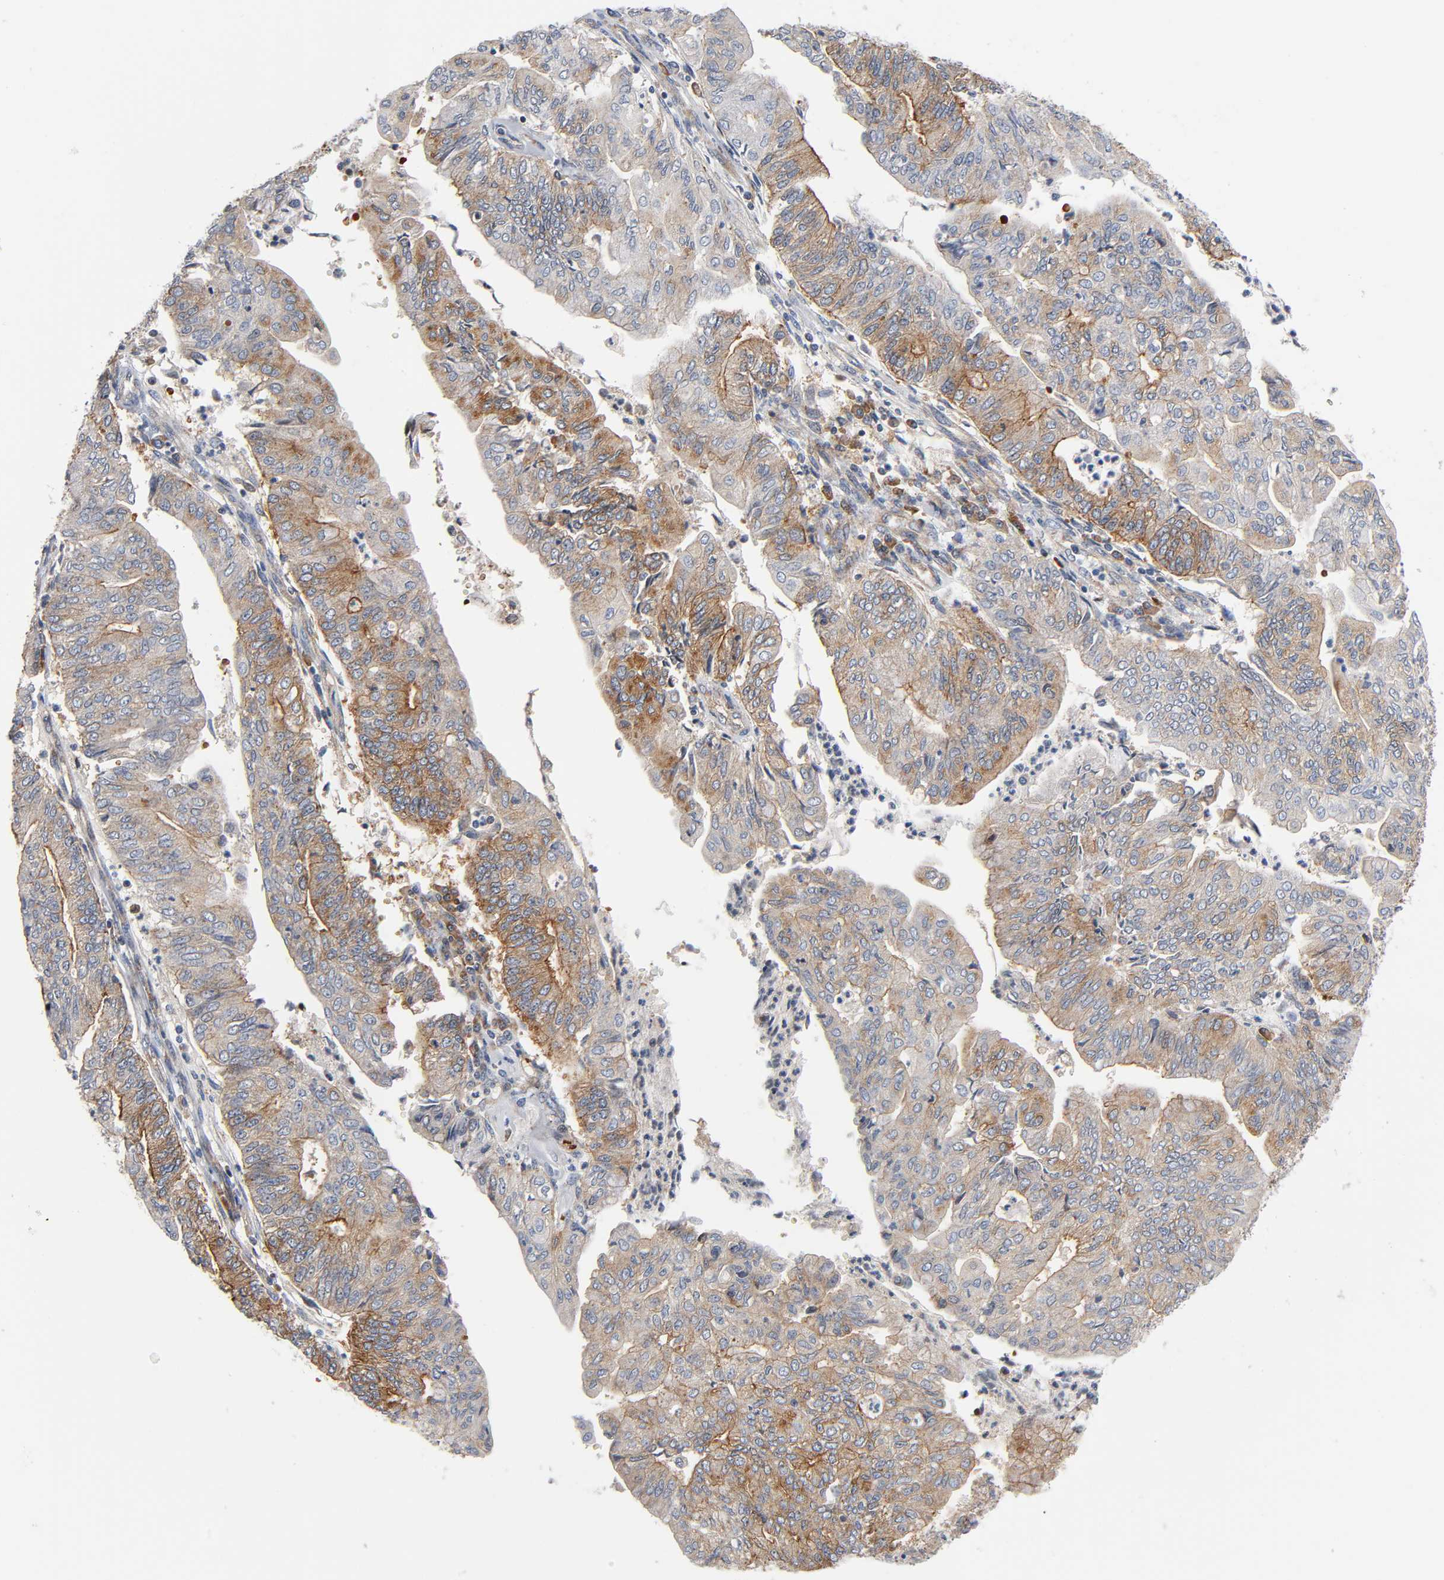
{"staining": {"intensity": "moderate", "quantity": ">75%", "location": "cytoplasmic/membranous"}, "tissue": "endometrial cancer", "cell_type": "Tumor cells", "image_type": "cancer", "snomed": [{"axis": "morphology", "description": "Adenocarcinoma, NOS"}, {"axis": "topography", "description": "Endometrium"}], "caption": "A photomicrograph of endometrial cancer (adenocarcinoma) stained for a protein displays moderate cytoplasmic/membranous brown staining in tumor cells. (DAB = brown stain, brightfield microscopy at high magnification).", "gene": "CD2AP", "patient": {"sex": "female", "age": 59}}